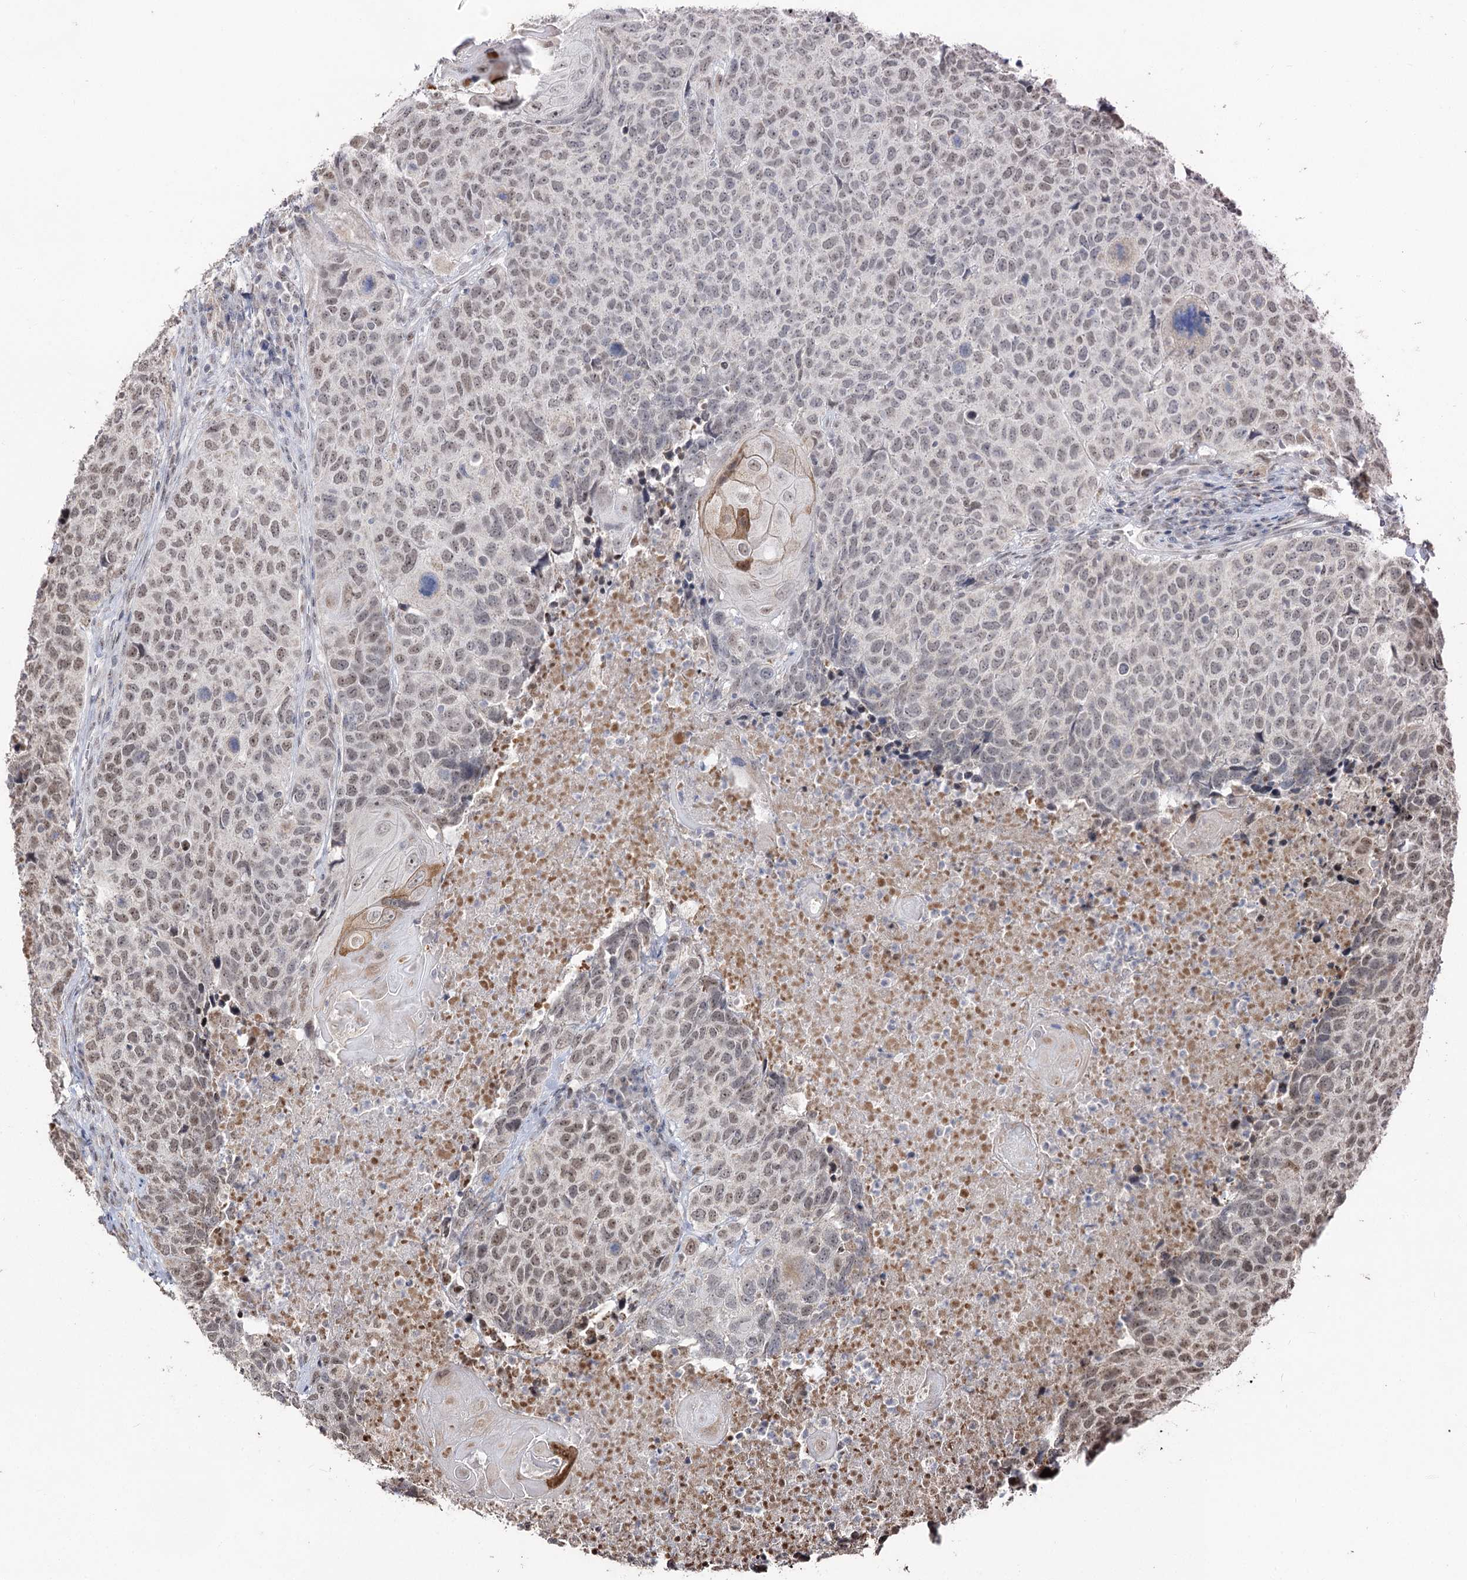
{"staining": {"intensity": "weak", "quantity": "25%-75%", "location": "nuclear"}, "tissue": "head and neck cancer", "cell_type": "Tumor cells", "image_type": "cancer", "snomed": [{"axis": "morphology", "description": "Squamous cell carcinoma, NOS"}, {"axis": "topography", "description": "Head-Neck"}], "caption": "Immunohistochemistry (IHC) (DAB (3,3'-diaminobenzidine)) staining of head and neck squamous cell carcinoma displays weak nuclear protein expression in about 25%-75% of tumor cells. The staining was performed using DAB (3,3'-diaminobenzidine) to visualize the protein expression in brown, while the nuclei were stained in blue with hematoxylin (Magnification: 20x).", "gene": "RUFY4", "patient": {"sex": "male", "age": 66}}